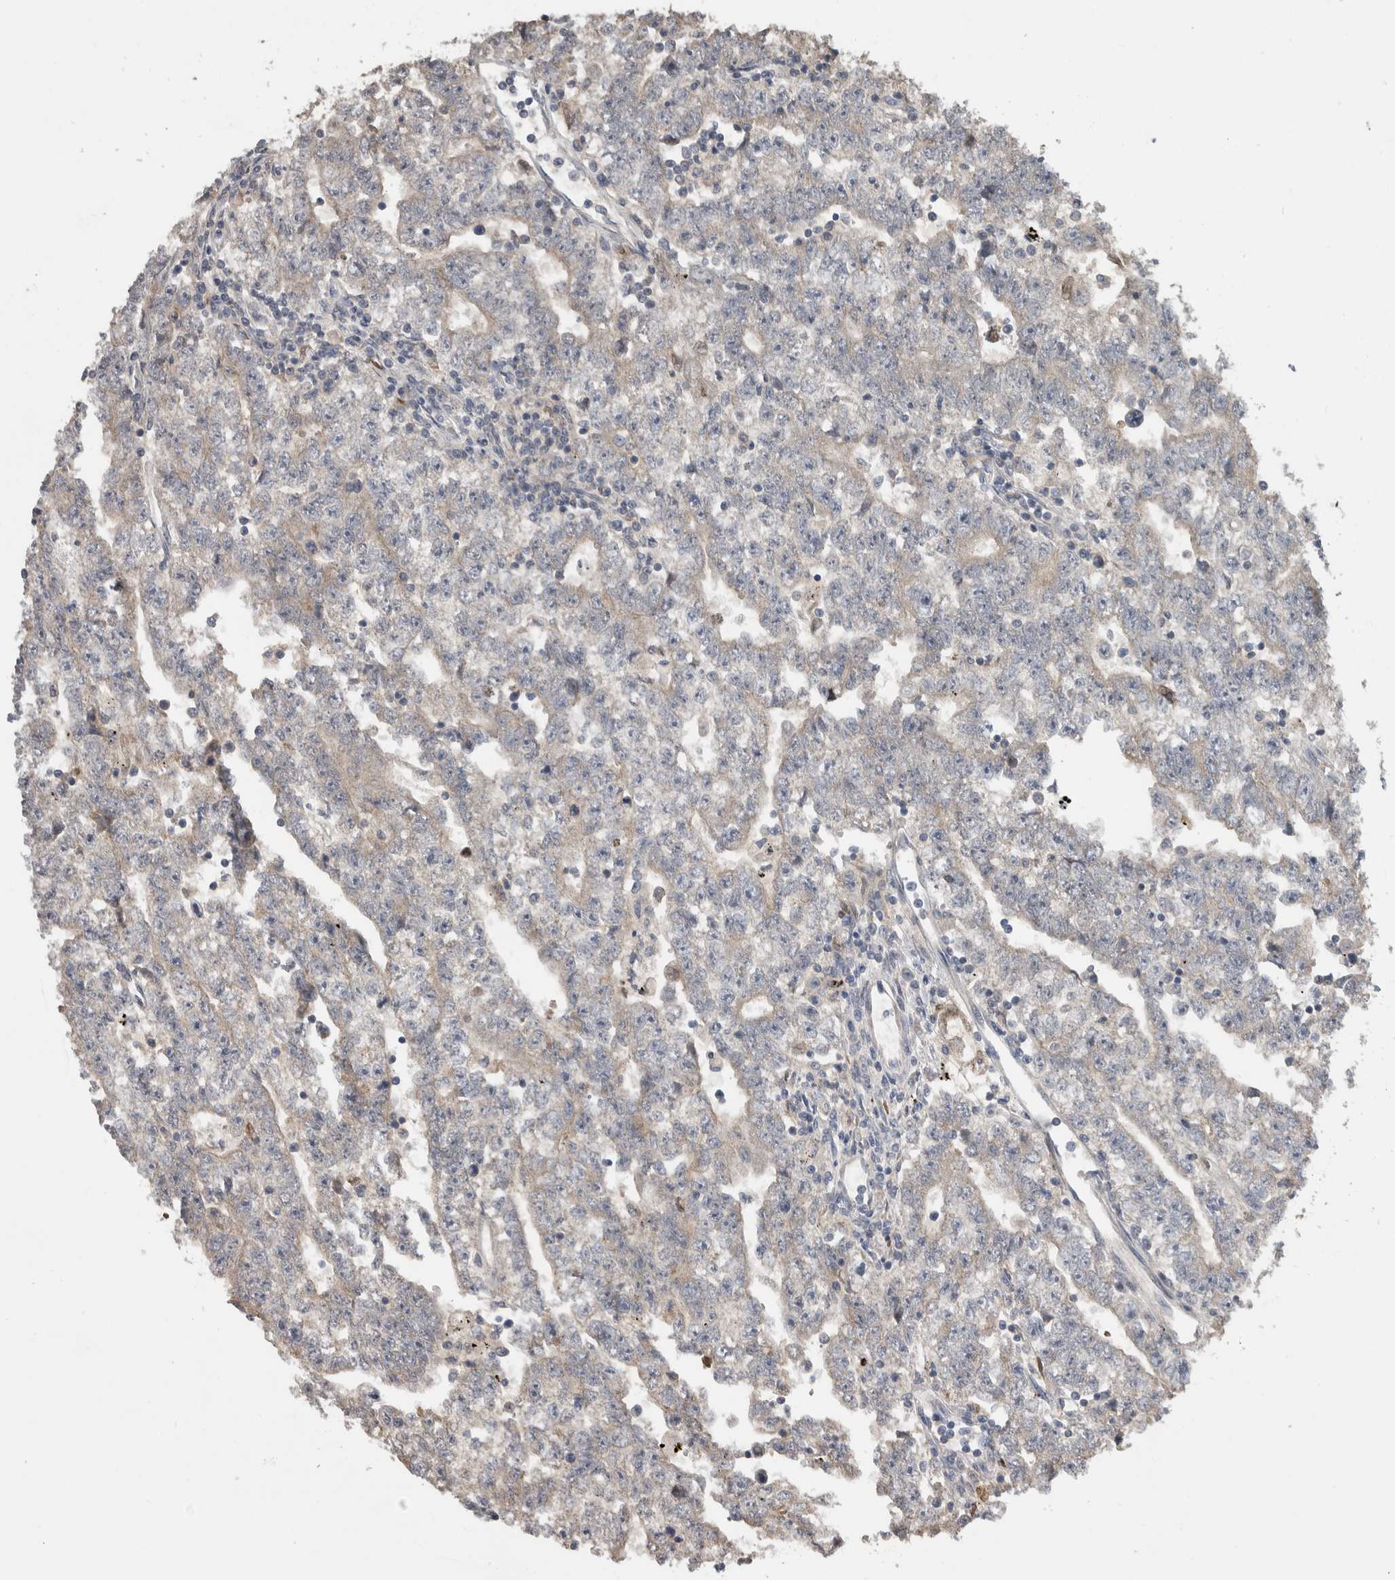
{"staining": {"intensity": "weak", "quantity": "<25%", "location": "cytoplasmic/membranous"}, "tissue": "testis cancer", "cell_type": "Tumor cells", "image_type": "cancer", "snomed": [{"axis": "morphology", "description": "Carcinoma, Embryonal, NOS"}, {"axis": "topography", "description": "Testis"}], "caption": "DAB immunohistochemical staining of human testis cancer reveals no significant expression in tumor cells. (Brightfield microscopy of DAB (3,3'-diaminobenzidine) immunohistochemistry at high magnification).", "gene": "FAM83G", "patient": {"sex": "male", "age": 25}}